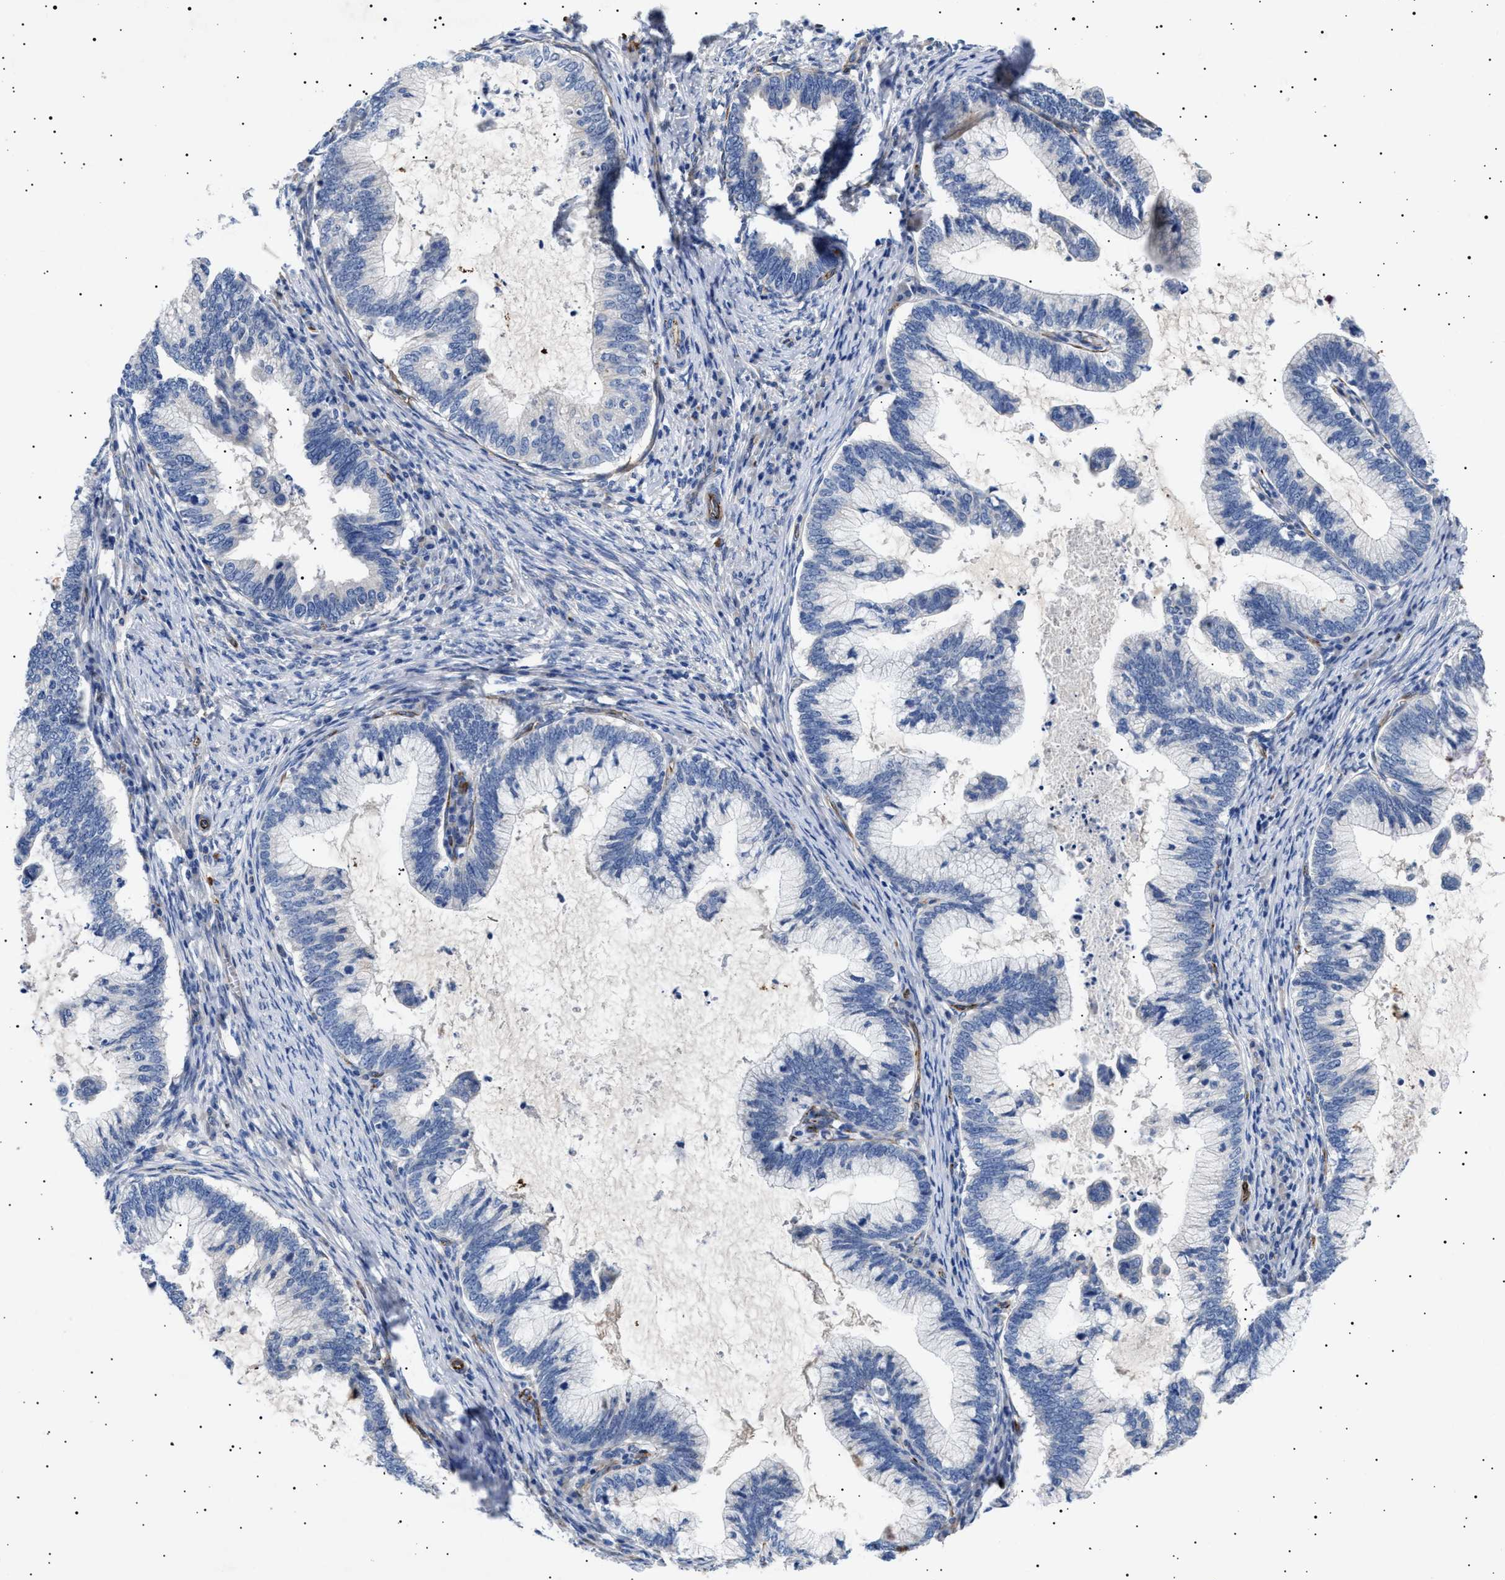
{"staining": {"intensity": "negative", "quantity": "none", "location": "none"}, "tissue": "cervical cancer", "cell_type": "Tumor cells", "image_type": "cancer", "snomed": [{"axis": "morphology", "description": "Adenocarcinoma, NOS"}, {"axis": "topography", "description": "Cervix"}], "caption": "High power microscopy histopathology image of an immunohistochemistry image of cervical cancer, revealing no significant staining in tumor cells.", "gene": "OLFML2A", "patient": {"sex": "female", "age": 36}}